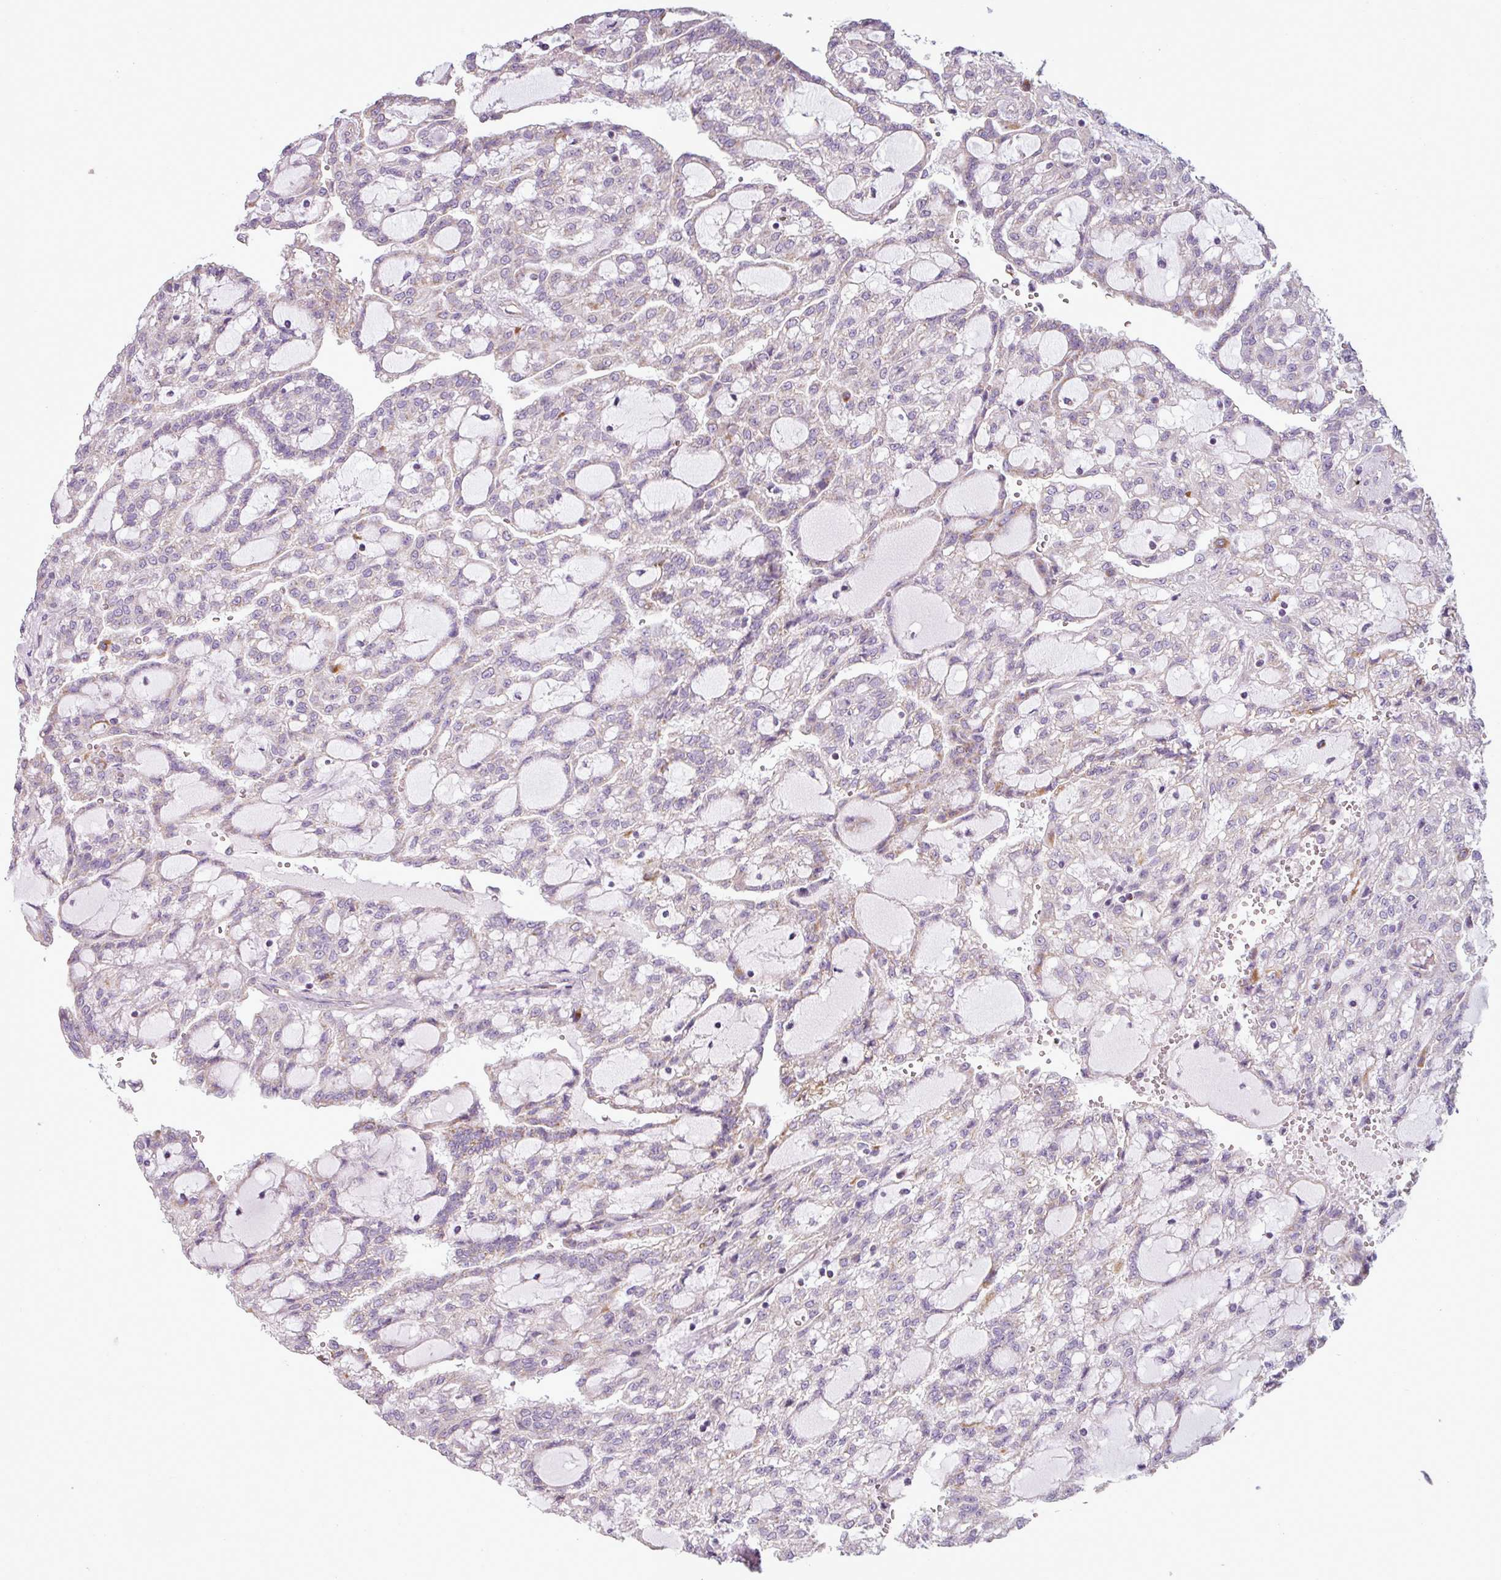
{"staining": {"intensity": "negative", "quantity": "none", "location": "none"}, "tissue": "renal cancer", "cell_type": "Tumor cells", "image_type": "cancer", "snomed": [{"axis": "morphology", "description": "Adenocarcinoma, NOS"}, {"axis": "topography", "description": "Kidney"}], "caption": "The micrograph shows no staining of tumor cells in renal adenocarcinoma.", "gene": "BTN2A2", "patient": {"sex": "male", "age": 63}}